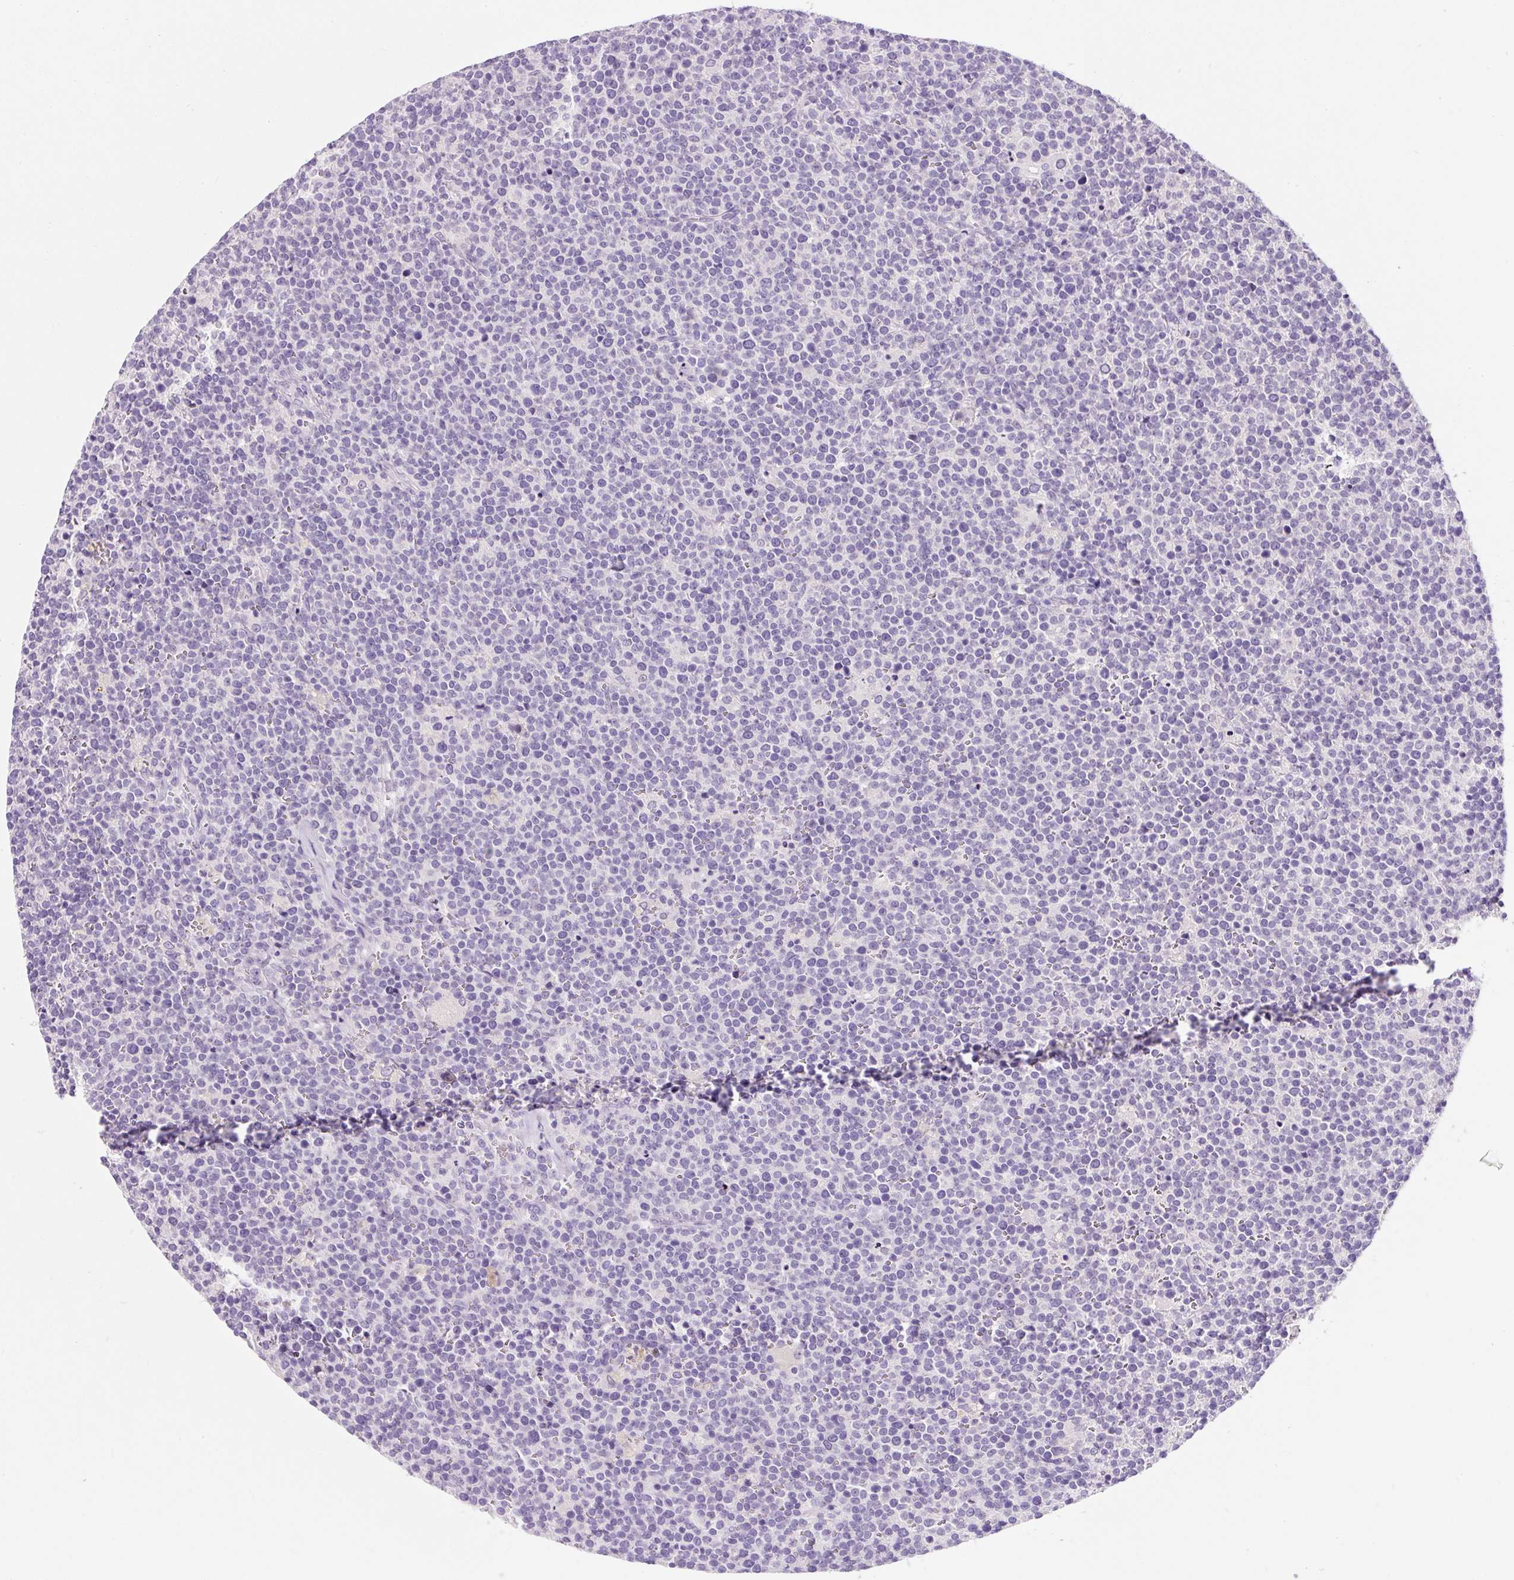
{"staining": {"intensity": "negative", "quantity": "none", "location": "none"}, "tissue": "lymphoma", "cell_type": "Tumor cells", "image_type": "cancer", "snomed": [{"axis": "morphology", "description": "Malignant lymphoma, non-Hodgkin's type, High grade"}, {"axis": "topography", "description": "Lymph node"}], "caption": "Immunohistochemistry (IHC) photomicrograph of neoplastic tissue: human malignant lymphoma, non-Hodgkin's type (high-grade) stained with DAB (3,3'-diaminobenzidine) displays no significant protein positivity in tumor cells.", "gene": "SYP", "patient": {"sex": "male", "age": 61}}